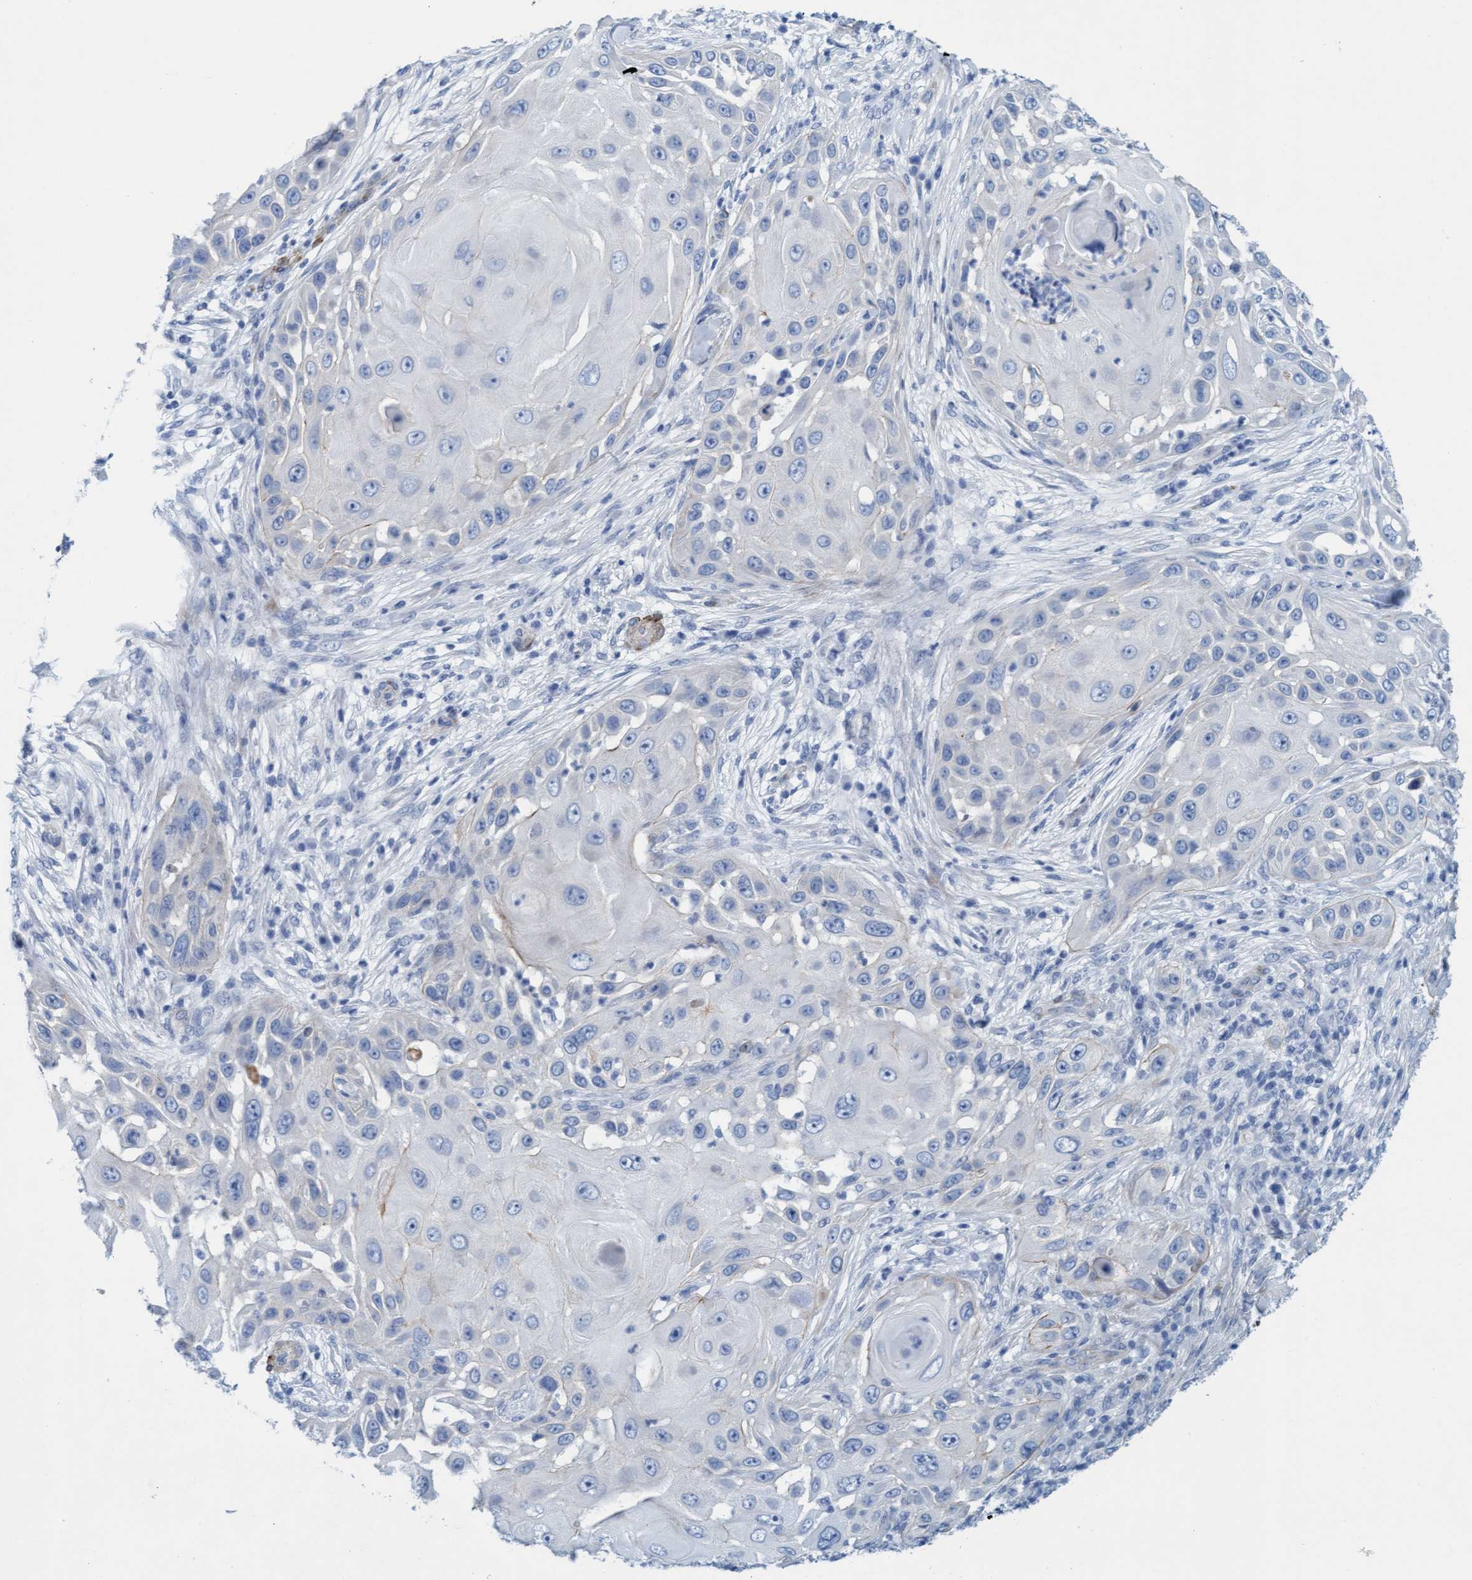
{"staining": {"intensity": "negative", "quantity": "none", "location": "none"}, "tissue": "skin cancer", "cell_type": "Tumor cells", "image_type": "cancer", "snomed": [{"axis": "morphology", "description": "Squamous cell carcinoma, NOS"}, {"axis": "topography", "description": "Skin"}], "caption": "This micrograph is of skin squamous cell carcinoma stained with IHC to label a protein in brown with the nuclei are counter-stained blue. There is no positivity in tumor cells.", "gene": "MTFR1", "patient": {"sex": "female", "age": 44}}